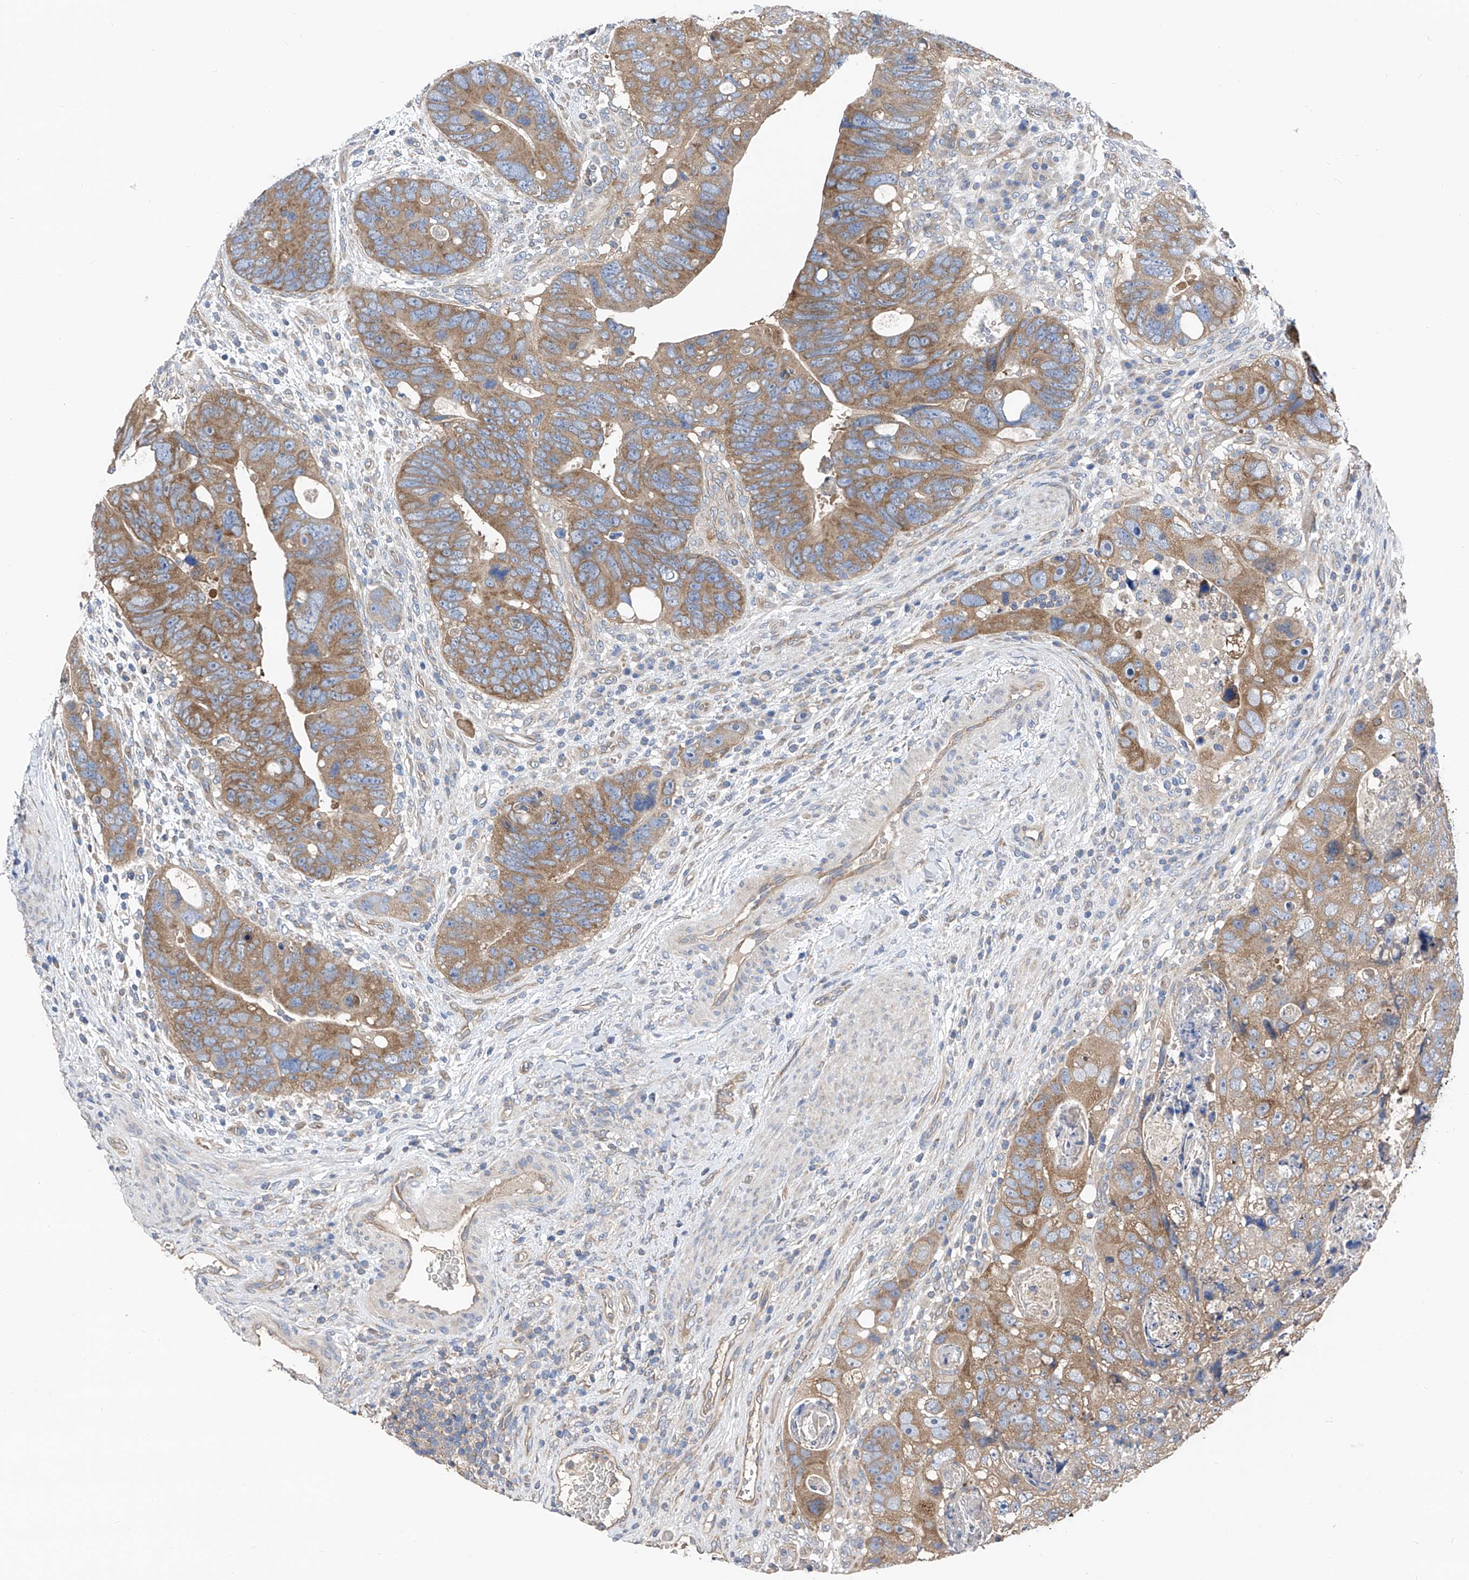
{"staining": {"intensity": "moderate", "quantity": ">75%", "location": "cytoplasmic/membranous"}, "tissue": "colorectal cancer", "cell_type": "Tumor cells", "image_type": "cancer", "snomed": [{"axis": "morphology", "description": "Adenocarcinoma, NOS"}, {"axis": "topography", "description": "Rectum"}], "caption": "Moderate cytoplasmic/membranous protein staining is identified in approximately >75% of tumor cells in adenocarcinoma (colorectal).", "gene": "PTK2", "patient": {"sex": "male", "age": 59}}